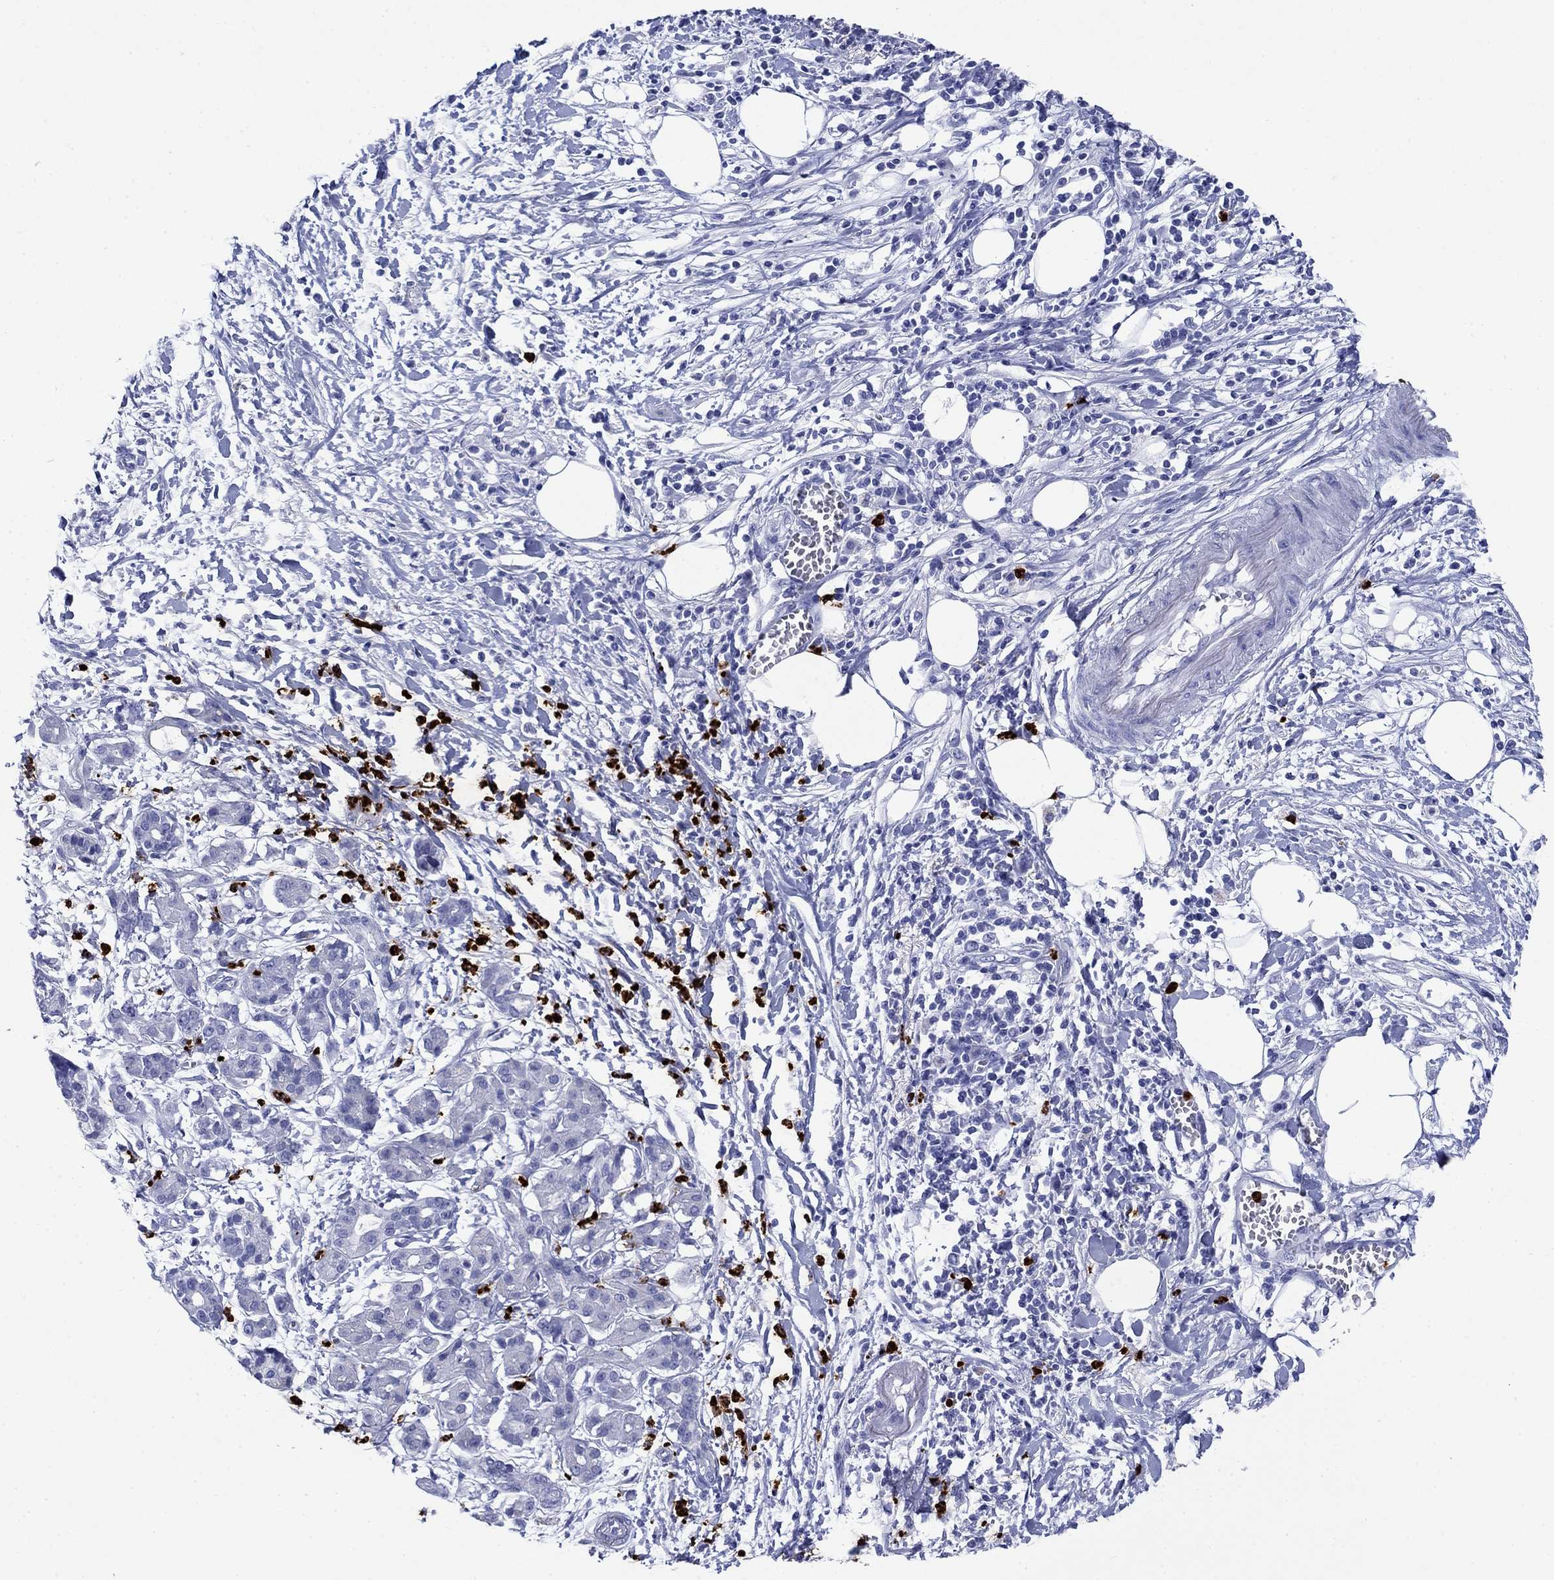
{"staining": {"intensity": "negative", "quantity": "none", "location": "none"}, "tissue": "pancreatic cancer", "cell_type": "Tumor cells", "image_type": "cancer", "snomed": [{"axis": "morphology", "description": "Adenocarcinoma, NOS"}, {"axis": "topography", "description": "Pancreas"}], "caption": "This is an immunohistochemistry (IHC) photomicrograph of pancreatic cancer (adenocarcinoma). There is no staining in tumor cells.", "gene": "AZU1", "patient": {"sex": "male", "age": 72}}